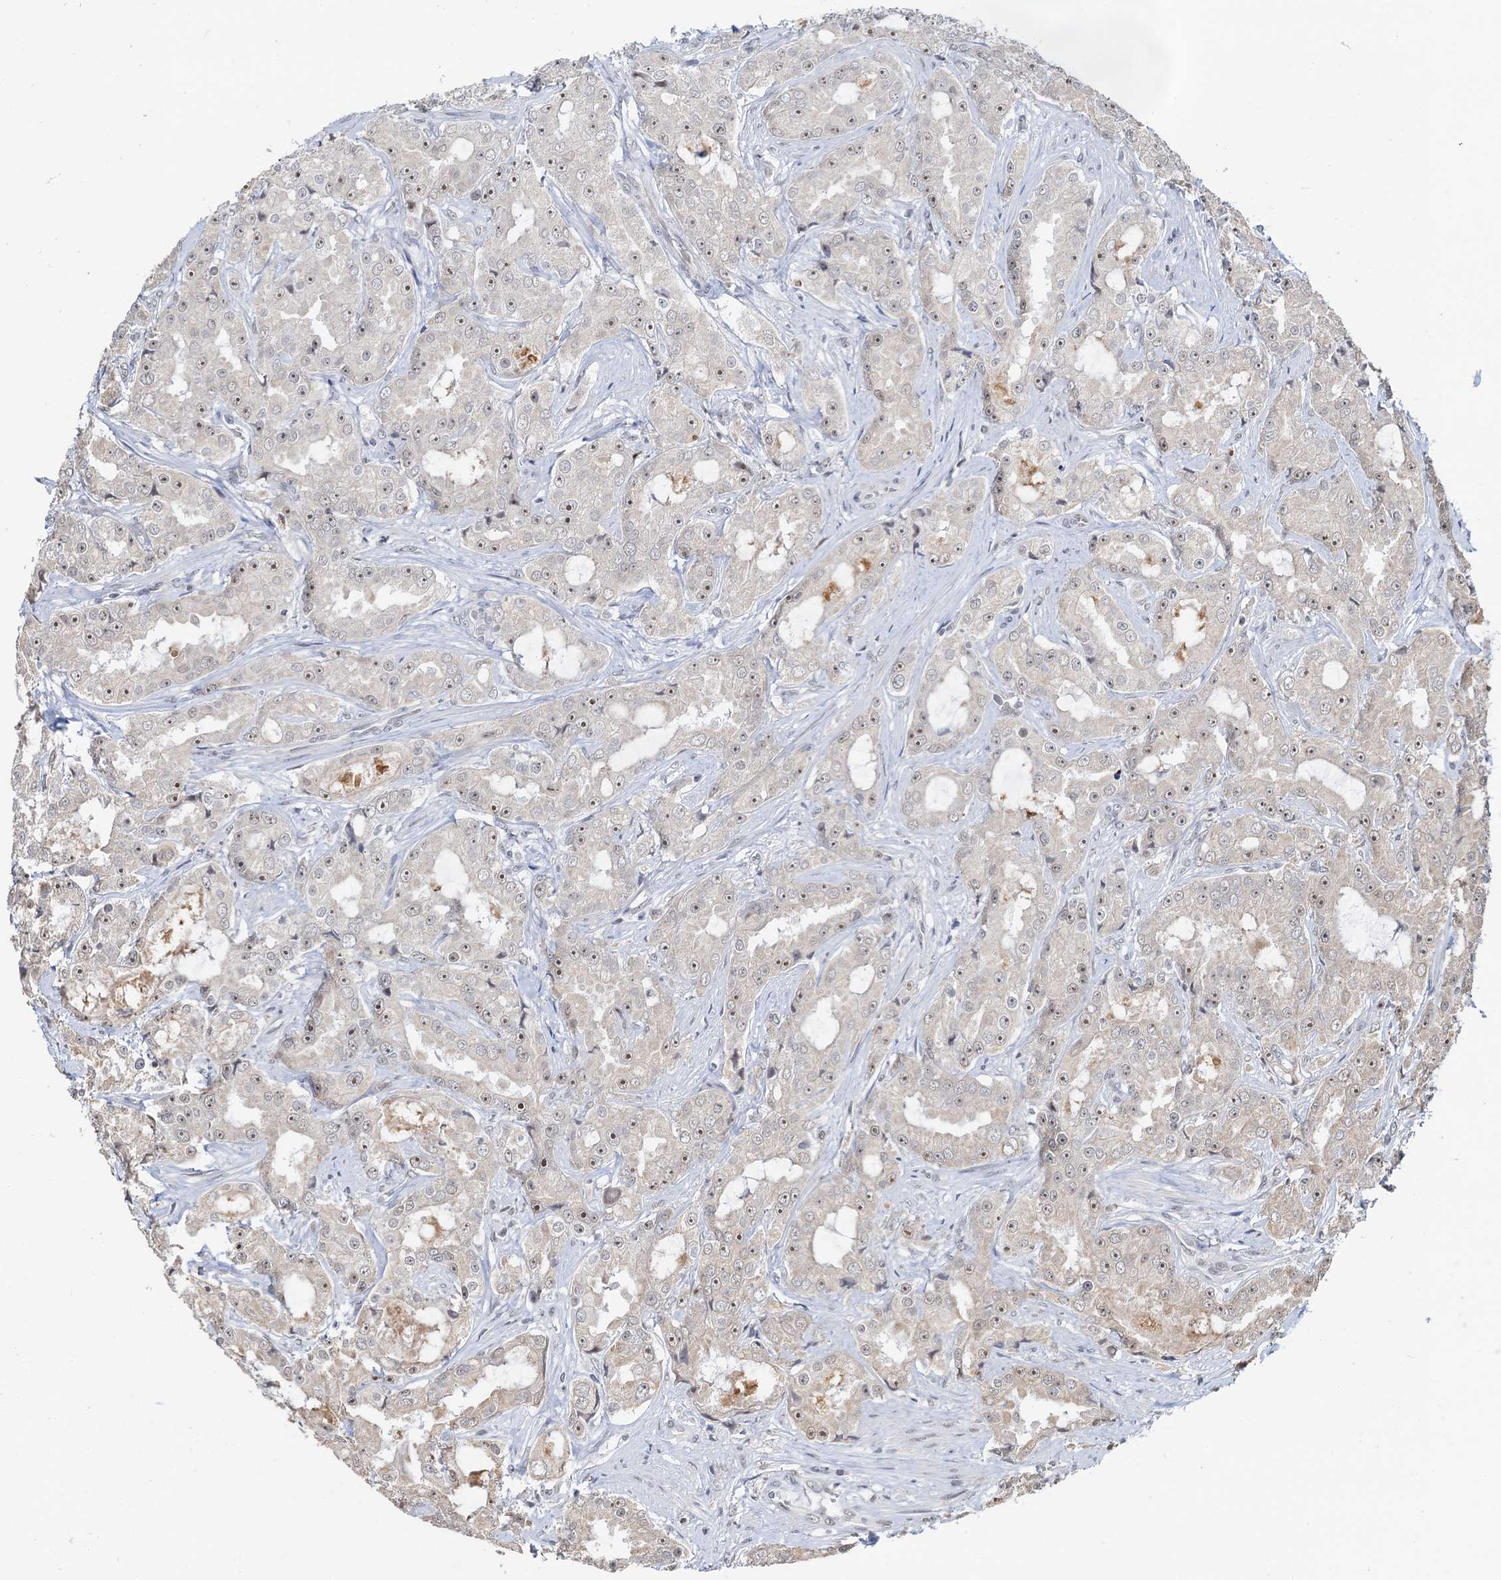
{"staining": {"intensity": "weak", "quantity": "<25%", "location": "nuclear"}, "tissue": "prostate cancer", "cell_type": "Tumor cells", "image_type": "cancer", "snomed": [{"axis": "morphology", "description": "Adenocarcinoma, High grade"}, {"axis": "topography", "description": "Prostate"}], "caption": "High-grade adenocarcinoma (prostate) was stained to show a protein in brown. There is no significant expression in tumor cells. (DAB immunohistochemistry with hematoxylin counter stain).", "gene": "NAT10", "patient": {"sex": "male", "age": 73}}